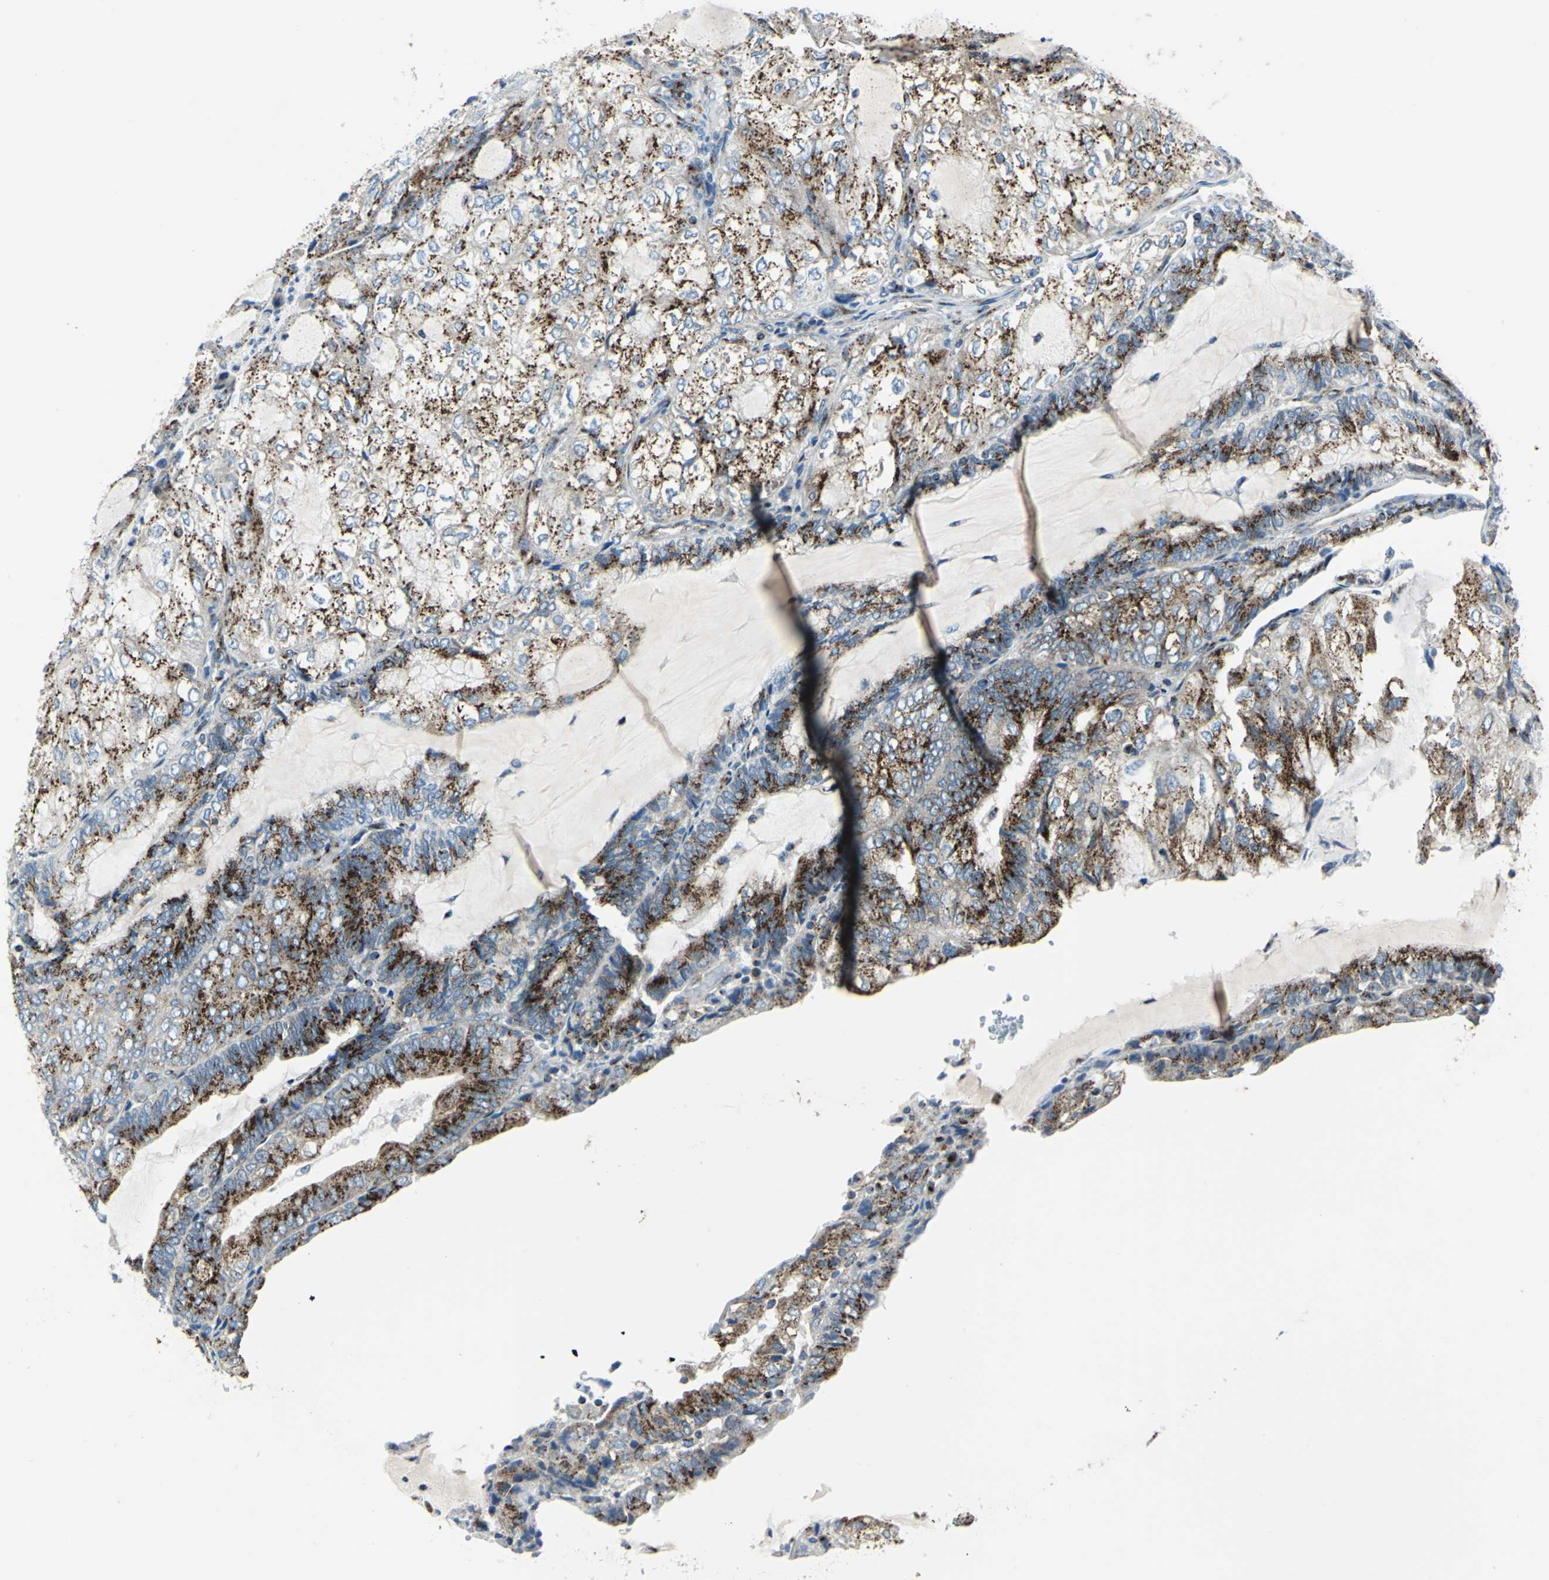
{"staining": {"intensity": "strong", "quantity": ">75%", "location": "cytoplasmic/membranous"}, "tissue": "endometrial cancer", "cell_type": "Tumor cells", "image_type": "cancer", "snomed": [{"axis": "morphology", "description": "Adenocarcinoma, NOS"}, {"axis": "topography", "description": "Endometrium"}], "caption": "Endometrial cancer (adenocarcinoma) stained with immunohistochemistry (IHC) reveals strong cytoplasmic/membranous positivity in about >75% of tumor cells.", "gene": "GPR3", "patient": {"sex": "female", "age": 81}}